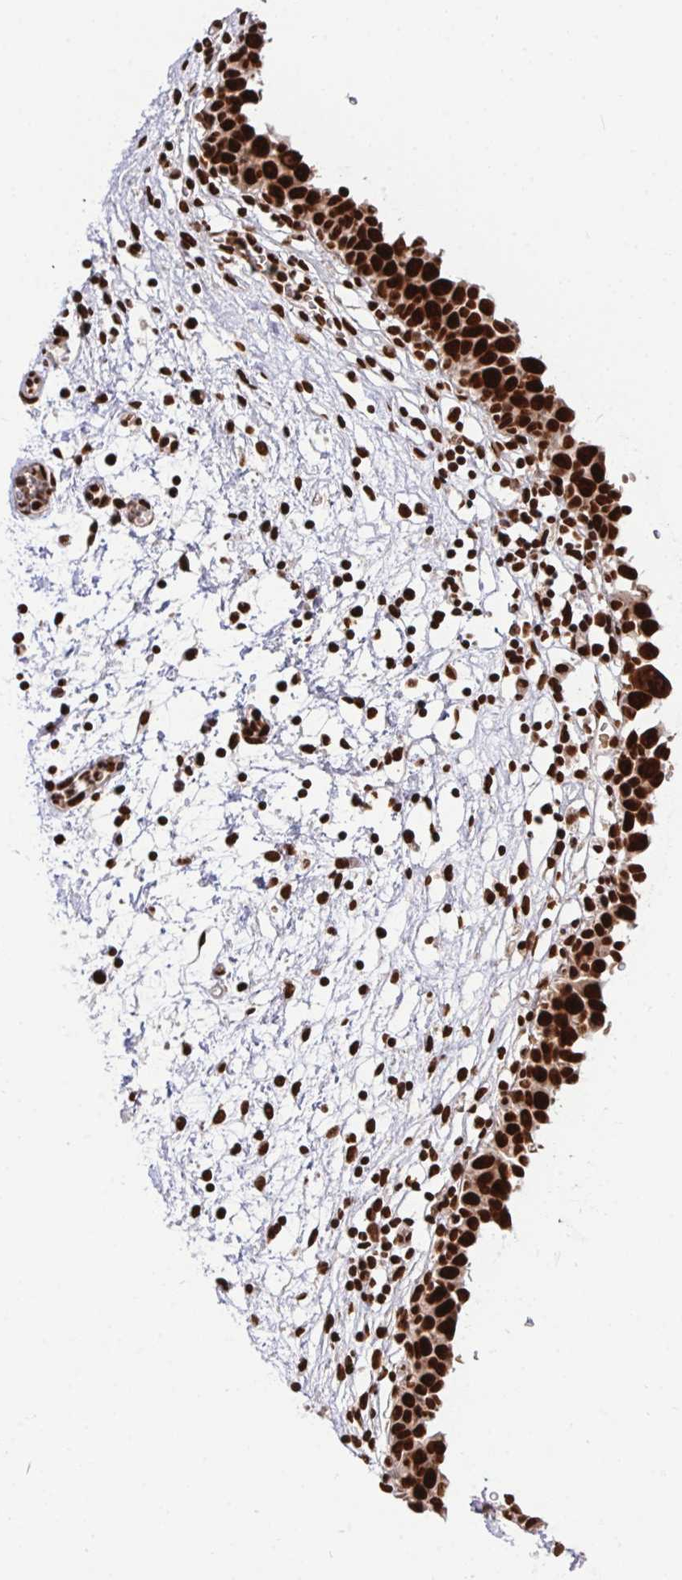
{"staining": {"intensity": "strong", "quantity": ">75%", "location": "nuclear"}, "tissue": "urinary bladder", "cell_type": "Urothelial cells", "image_type": "normal", "snomed": [{"axis": "morphology", "description": "Normal tissue, NOS"}, {"axis": "topography", "description": "Urinary bladder"}], "caption": "Strong nuclear positivity is identified in about >75% of urothelial cells in normal urinary bladder. (IHC, brightfield microscopy, high magnification).", "gene": "ENSG00000268083", "patient": {"sex": "male", "age": 37}}